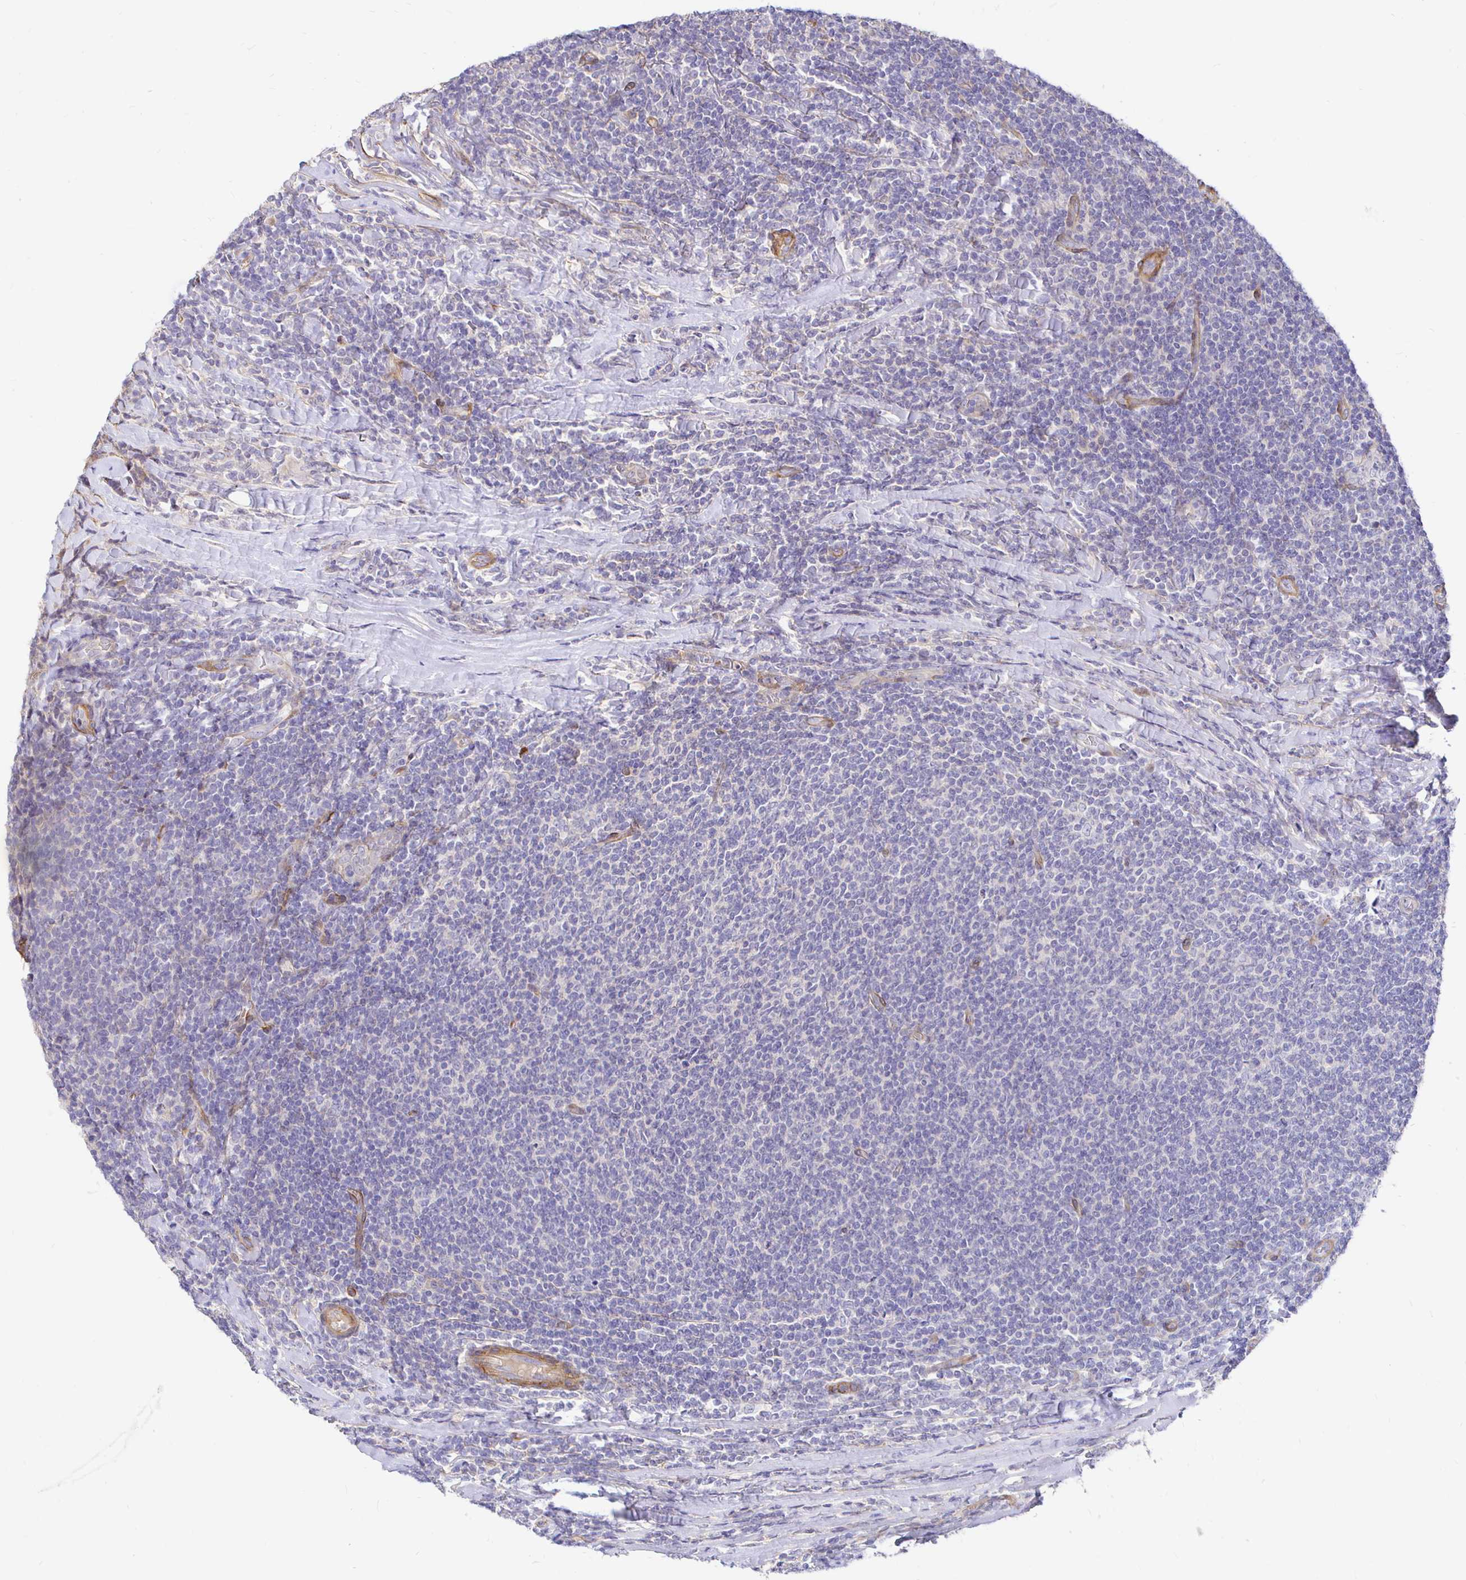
{"staining": {"intensity": "negative", "quantity": "none", "location": "none"}, "tissue": "lymphoma", "cell_type": "Tumor cells", "image_type": "cancer", "snomed": [{"axis": "morphology", "description": "Malignant lymphoma, non-Hodgkin's type, Low grade"}, {"axis": "topography", "description": "Lymph node"}], "caption": "Tumor cells are negative for protein expression in human malignant lymphoma, non-Hodgkin's type (low-grade).", "gene": "PALM2AKAP2", "patient": {"sex": "male", "age": 52}}